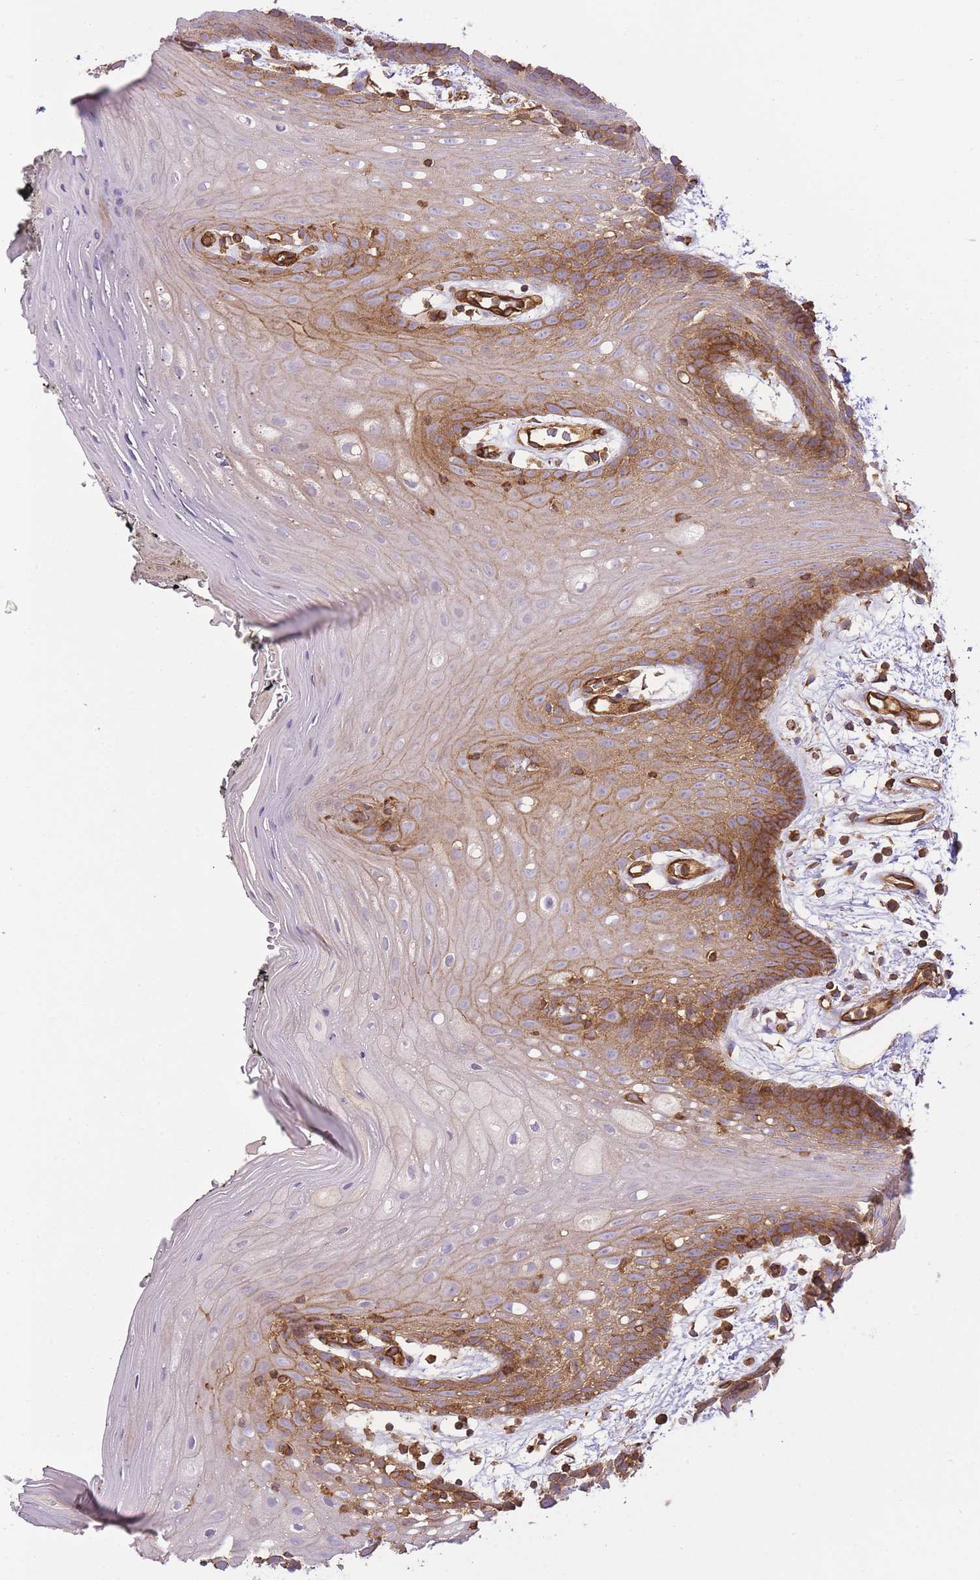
{"staining": {"intensity": "moderate", "quantity": "25%-75%", "location": "cytoplasmic/membranous"}, "tissue": "oral mucosa", "cell_type": "Squamous epithelial cells", "image_type": "normal", "snomed": [{"axis": "morphology", "description": "Normal tissue, NOS"}, {"axis": "topography", "description": "Oral tissue"}, {"axis": "topography", "description": "Tounge, NOS"}], "caption": "Moderate cytoplasmic/membranous expression for a protein is present in about 25%-75% of squamous epithelial cells of normal oral mucosa using immunohistochemistry.", "gene": "MSN", "patient": {"sex": "female", "age": 59}}